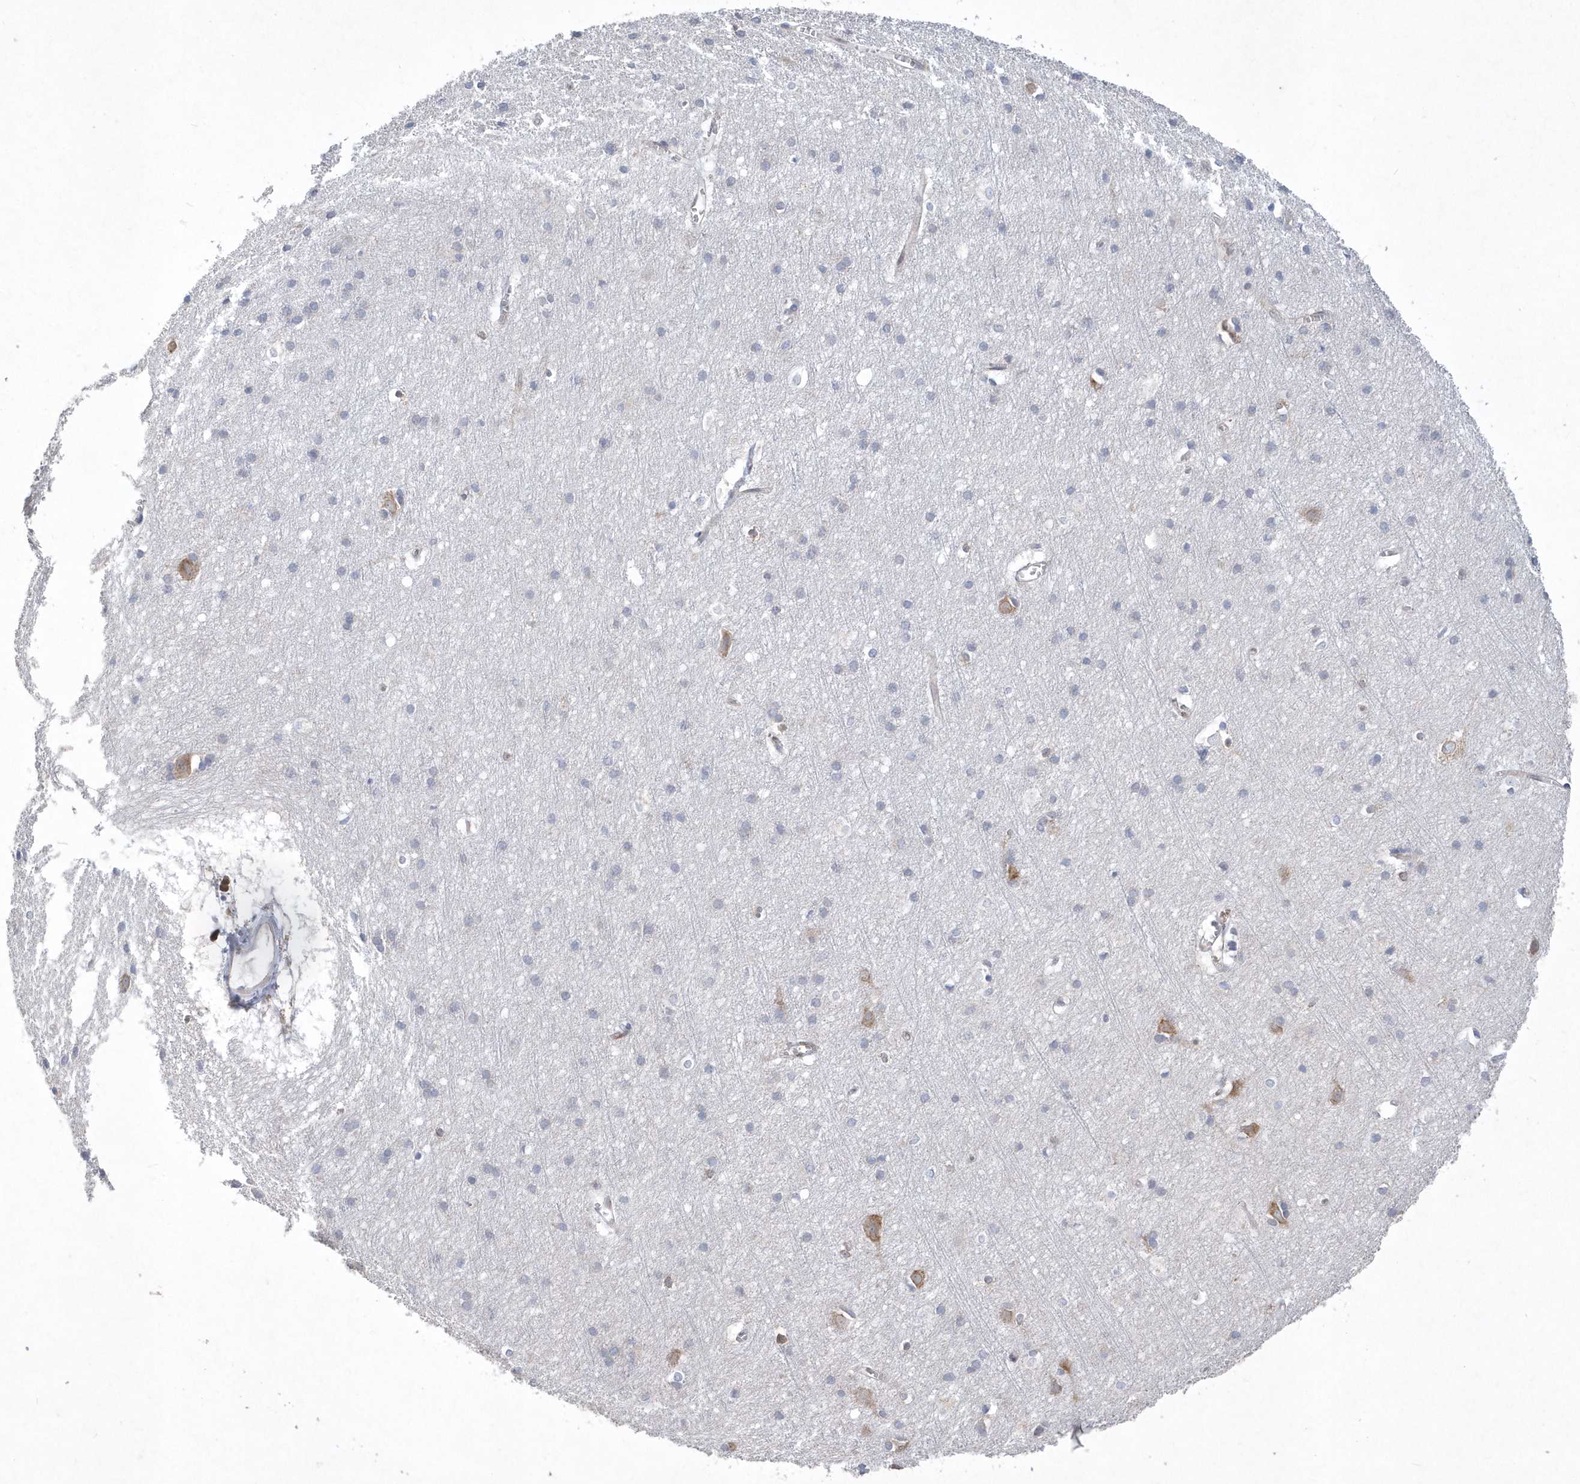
{"staining": {"intensity": "negative", "quantity": "none", "location": "none"}, "tissue": "cerebral cortex", "cell_type": "Endothelial cells", "image_type": "normal", "snomed": [{"axis": "morphology", "description": "Normal tissue, NOS"}, {"axis": "topography", "description": "Cerebral cortex"}], "caption": "Endothelial cells show no significant staining in normal cerebral cortex.", "gene": "DGAT1", "patient": {"sex": "male", "age": 54}}